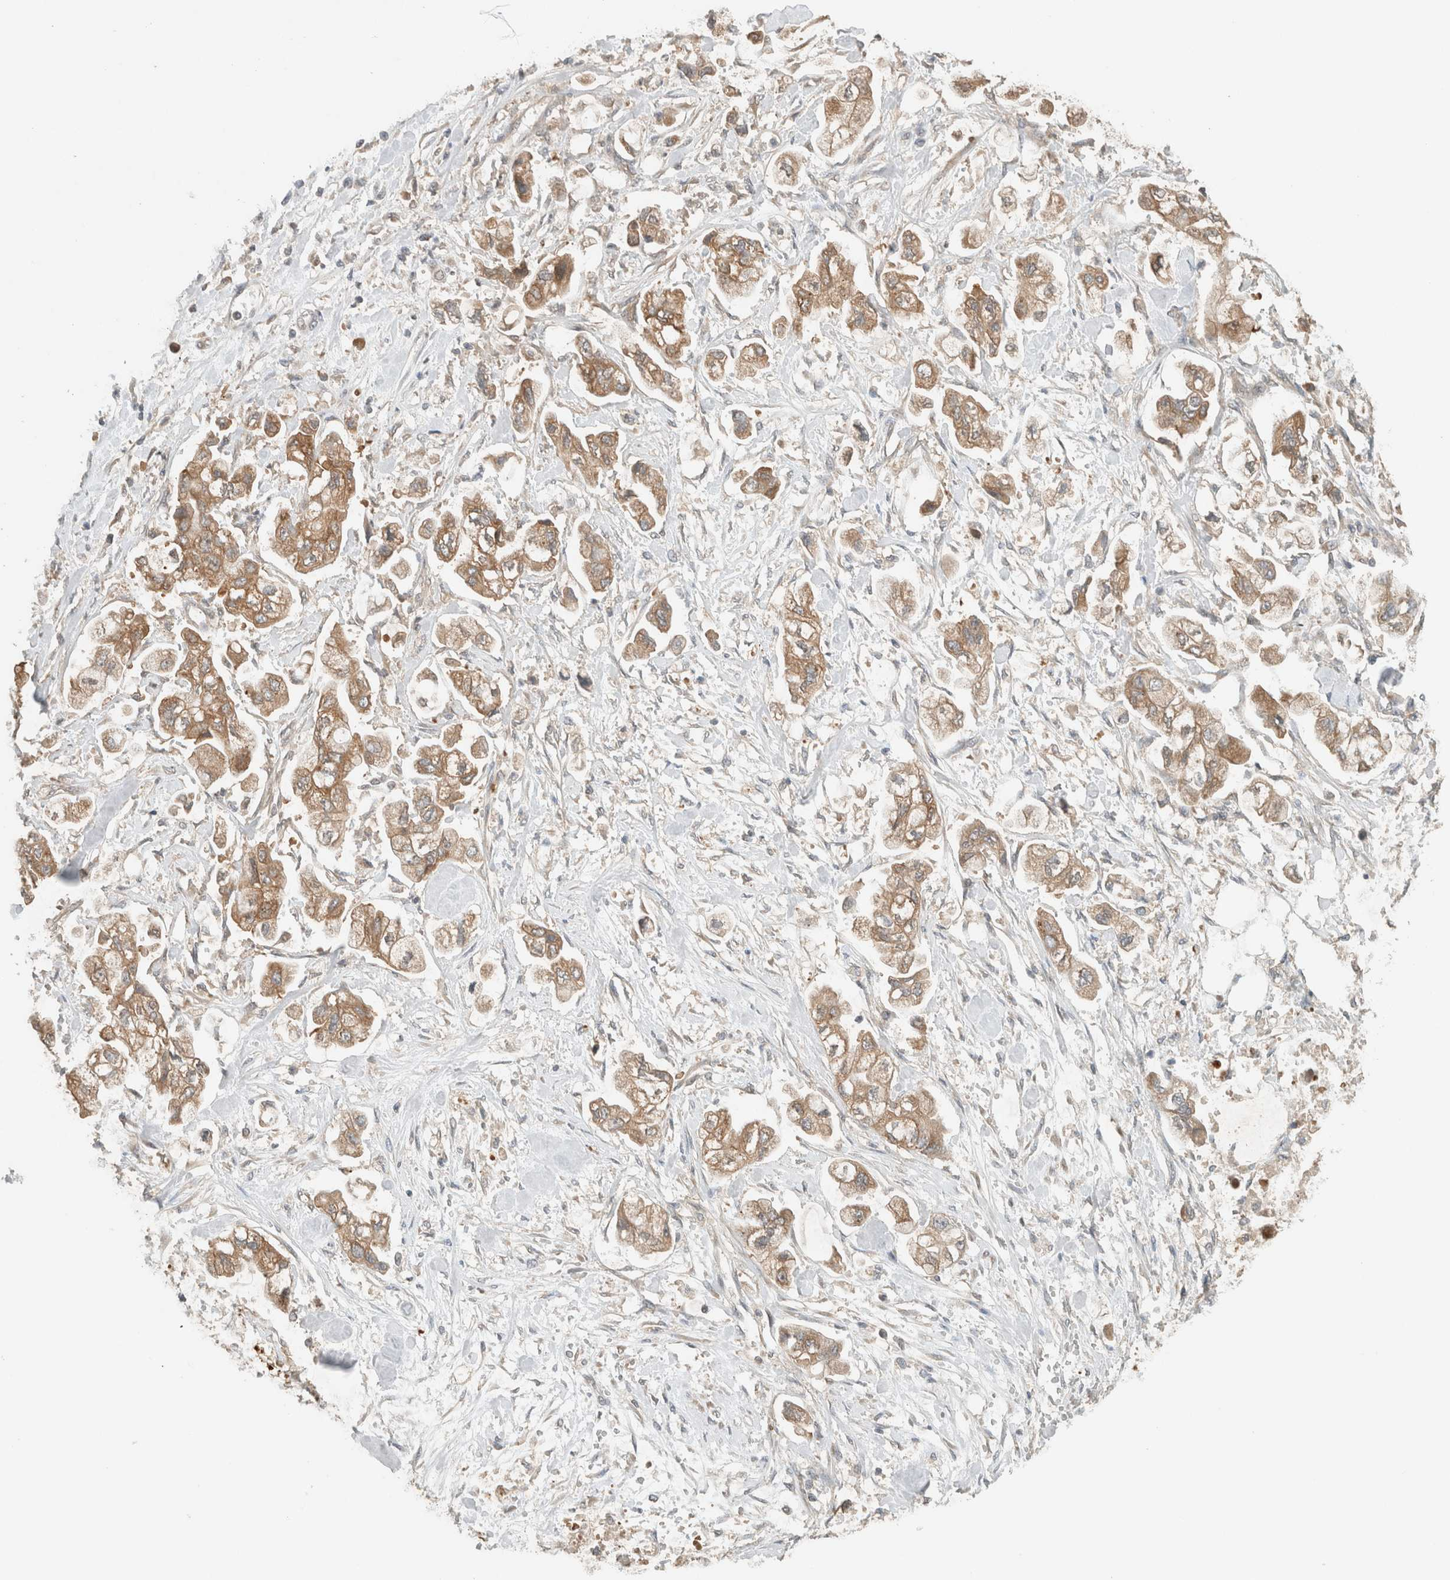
{"staining": {"intensity": "moderate", "quantity": ">75%", "location": "cytoplasmic/membranous"}, "tissue": "stomach cancer", "cell_type": "Tumor cells", "image_type": "cancer", "snomed": [{"axis": "morphology", "description": "Normal tissue, NOS"}, {"axis": "morphology", "description": "Adenocarcinoma, NOS"}, {"axis": "topography", "description": "Stomach"}], "caption": "Immunohistochemistry of stomach adenocarcinoma demonstrates medium levels of moderate cytoplasmic/membranous staining in about >75% of tumor cells.", "gene": "ARFGEF2", "patient": {"sex": "male", "age": 62}}